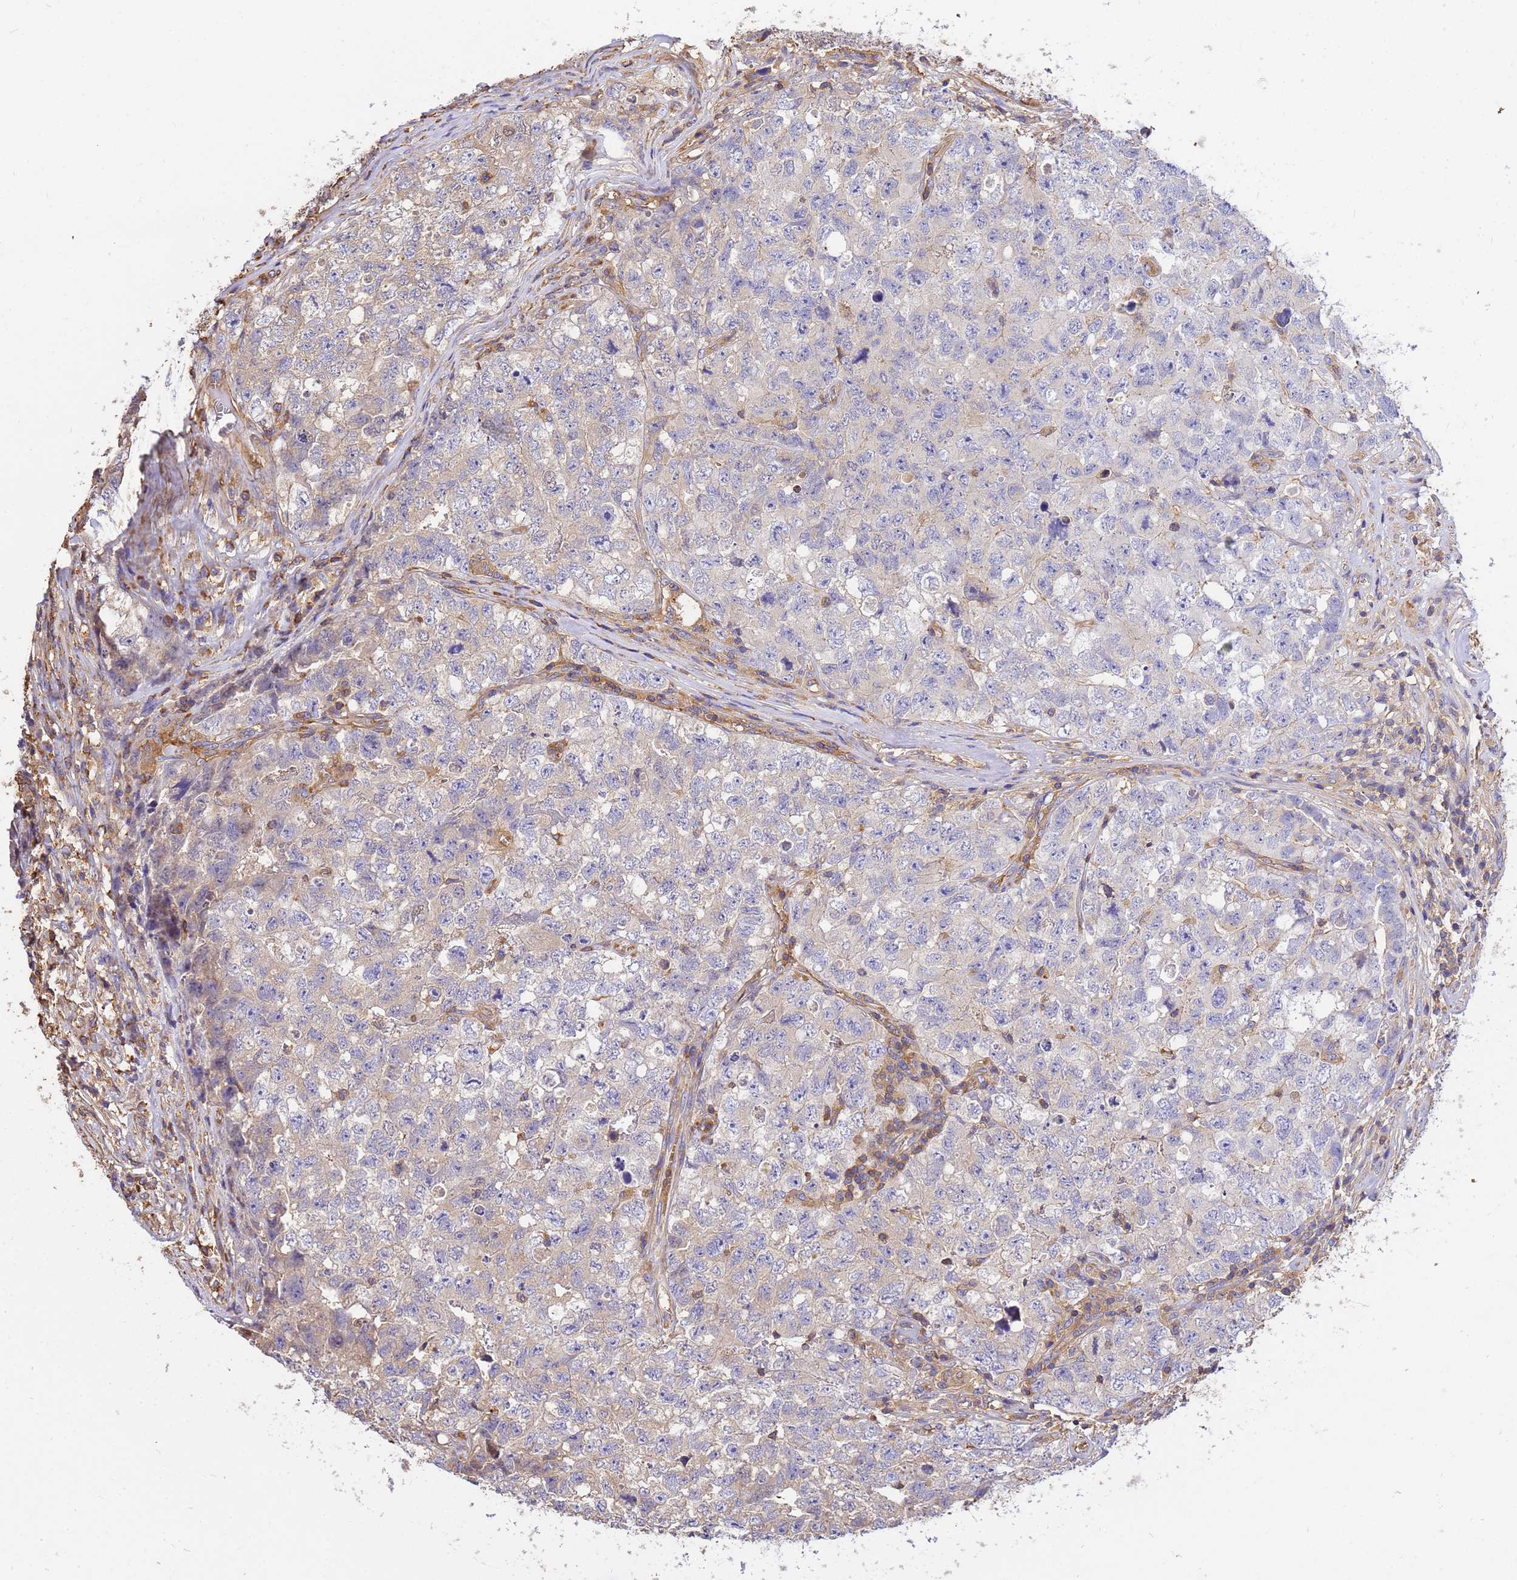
{"staining": {"intensity": "negative", "quantity": "none", "location": "none"}, "tissue": "testis cancer", "cell_type": "Tumor cells", "image_type": "cancer", "snomed": [{"axis": "morphology", "description": "Carcinoma, Embryonal, NOS"}, {"axis": "topography", "description": "Testis"}], "caption": "High power microscopy image of an IHC micrograph of embryonal carcinoma (testis), revealing no significant expression in tumor cells.", "gene": "WDR64", "patient": {"sex": "male", "age": 31}}